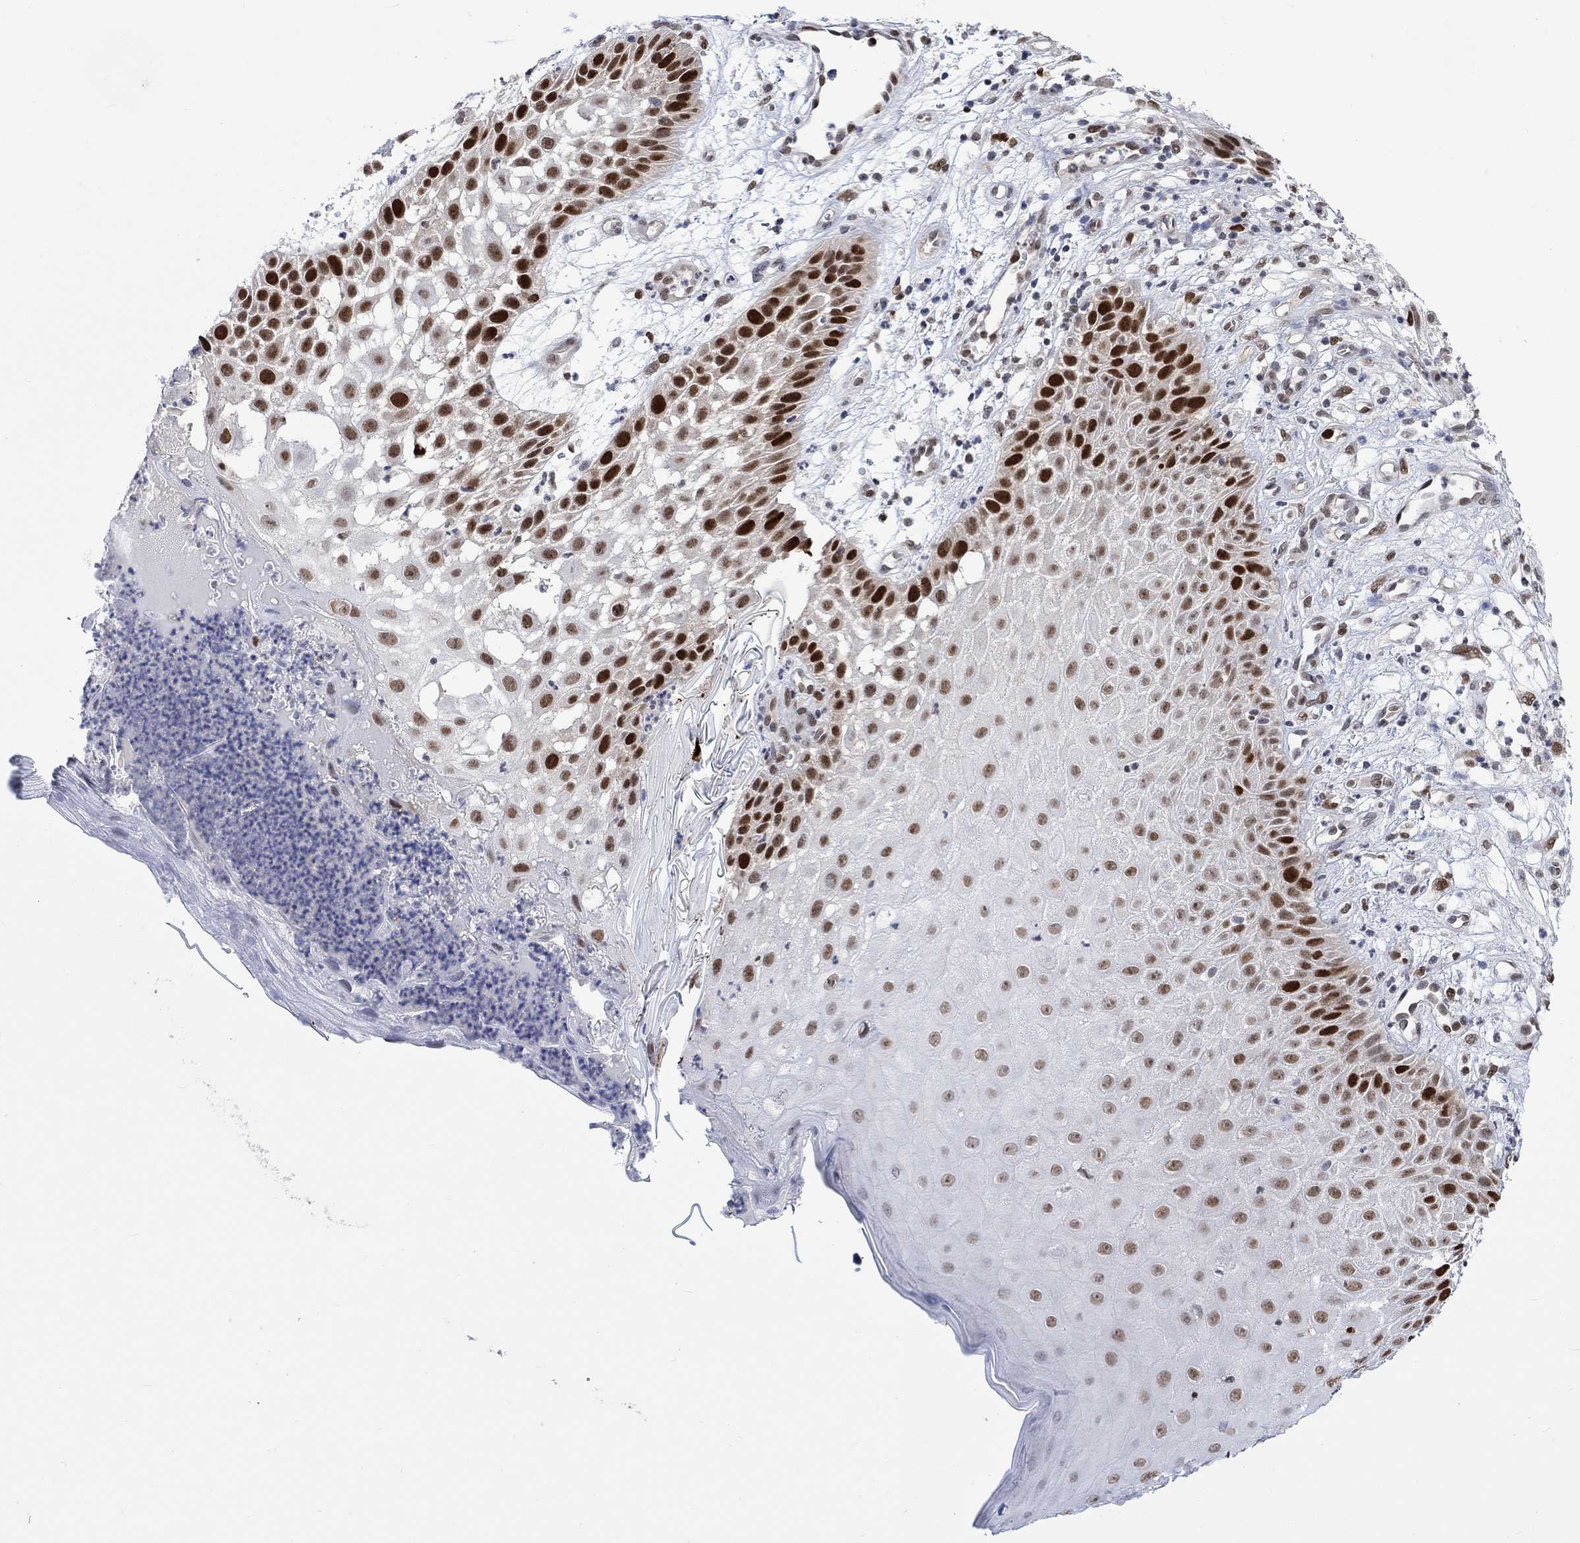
{"staining": {"intensity": "strong", "quantity": "25%-75%", "location": "nuclear"}, "tissue": "skin cancer", "cell_type": "Tumor cells", "image_type": "cancer", "snomed": [{"axis": "morphology", "description": "Normal tissue, NOS"}, {"axis": "morphology", "description": "Squamous cell carcinoma, NOS"}, {"axis": "topography", "description": "Skin"}], "caption": "Skin squamous cell carcinoma stained with DAB (3,3'-diaminobenzidine) IHC shows high levels of strong nuclear positivity in about 25%-75% of tumor cells.", "gene": "RAD54L2", "patient": {"sex": "male", "age": 79}}